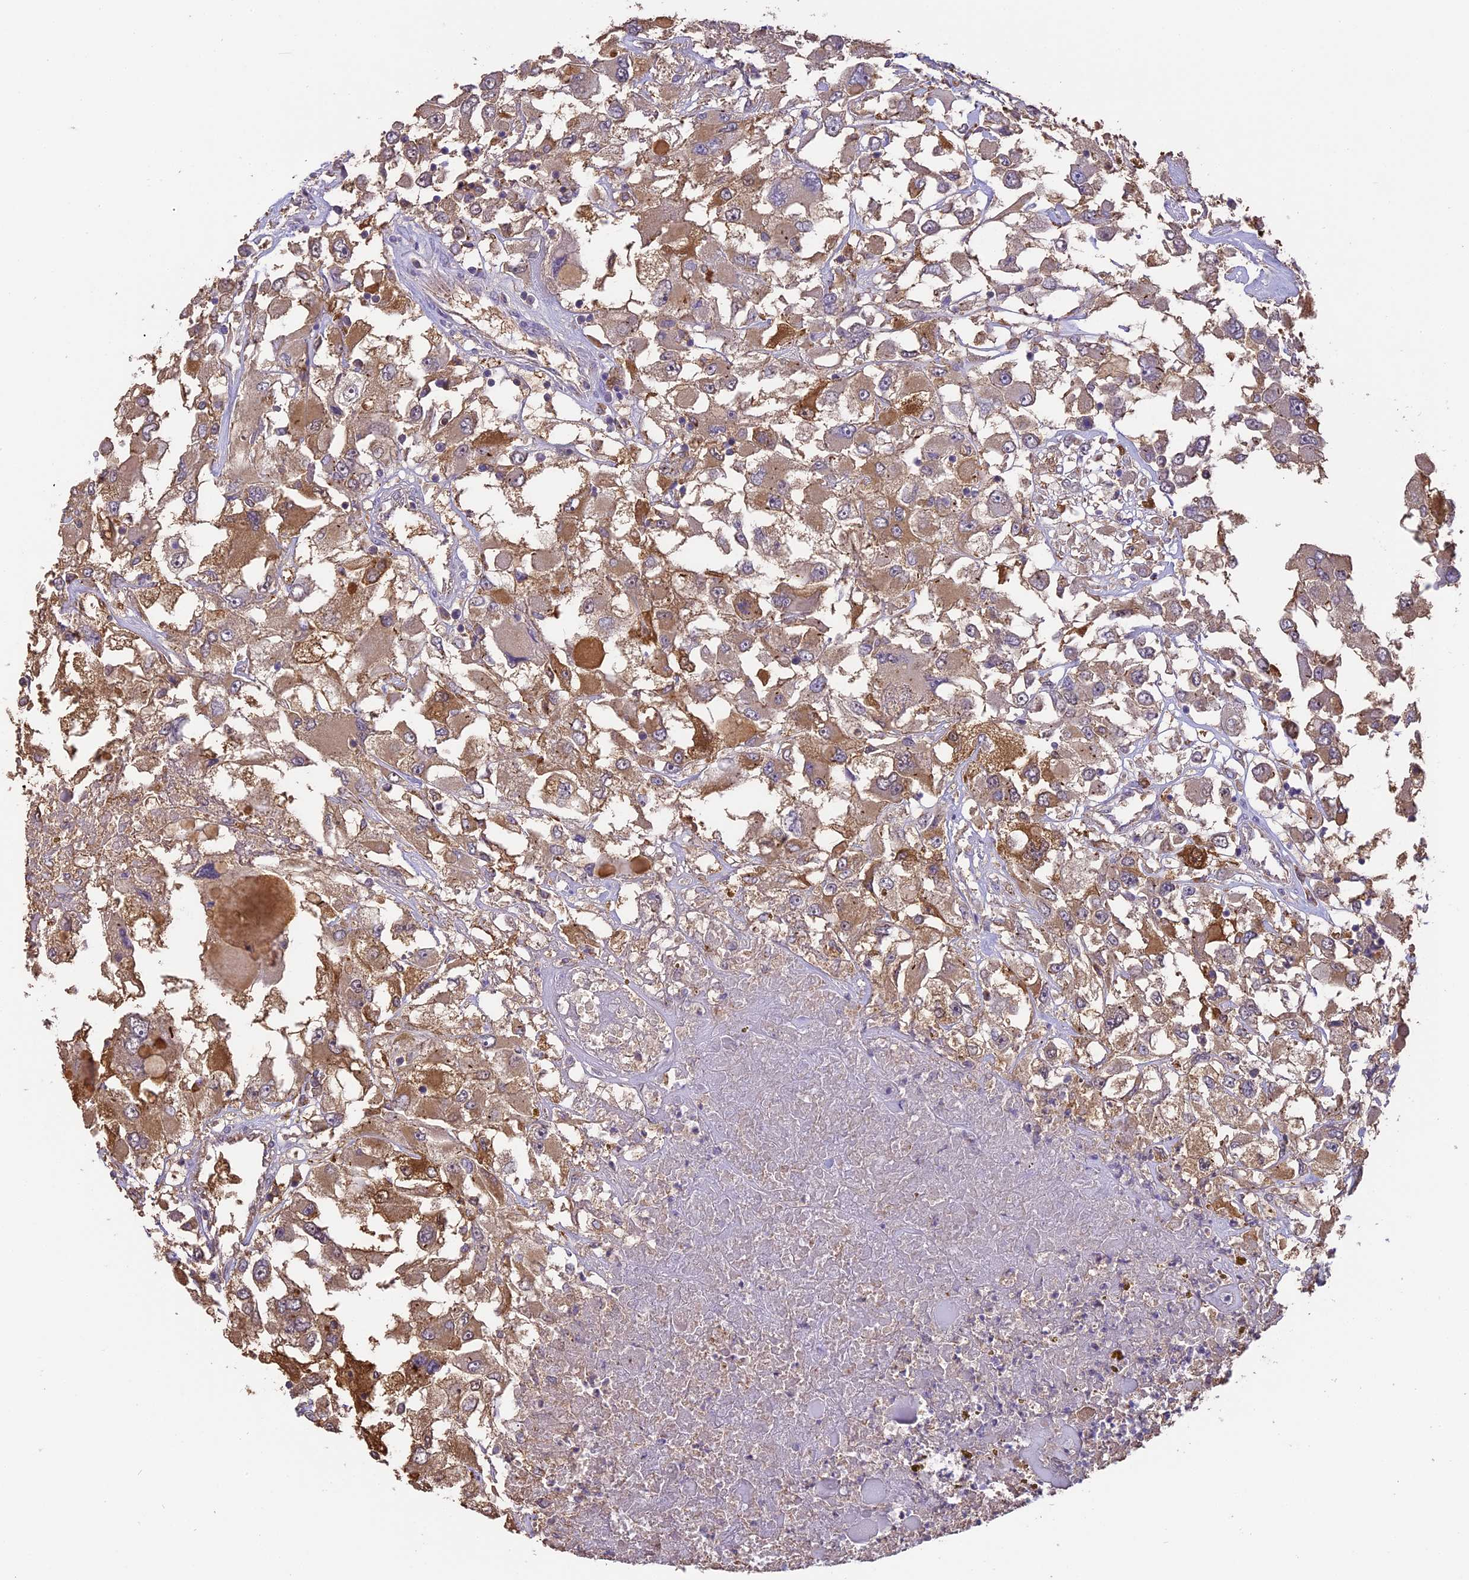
{"staining": {"intensity": "moderate", "quantity": ">75%", "location": "cytoplasmic/membranous"}, "tissue": "renal cancer", "cell_type": "Tumor cells", "image_type": "cancer", "snomed": [{"axis": "morphology", "description": "Adenocarcinoma, NOS"}, {"axis": "topography", "description": "Kidney"}], "caption": "Immunohistochemical staining of renal cancer shows moderate cytoplasmic/membranous protein expression in about >75% of tumor cells.", "gene": "ARHGAP19", "patient": {"sex": "female", "age": 52}}